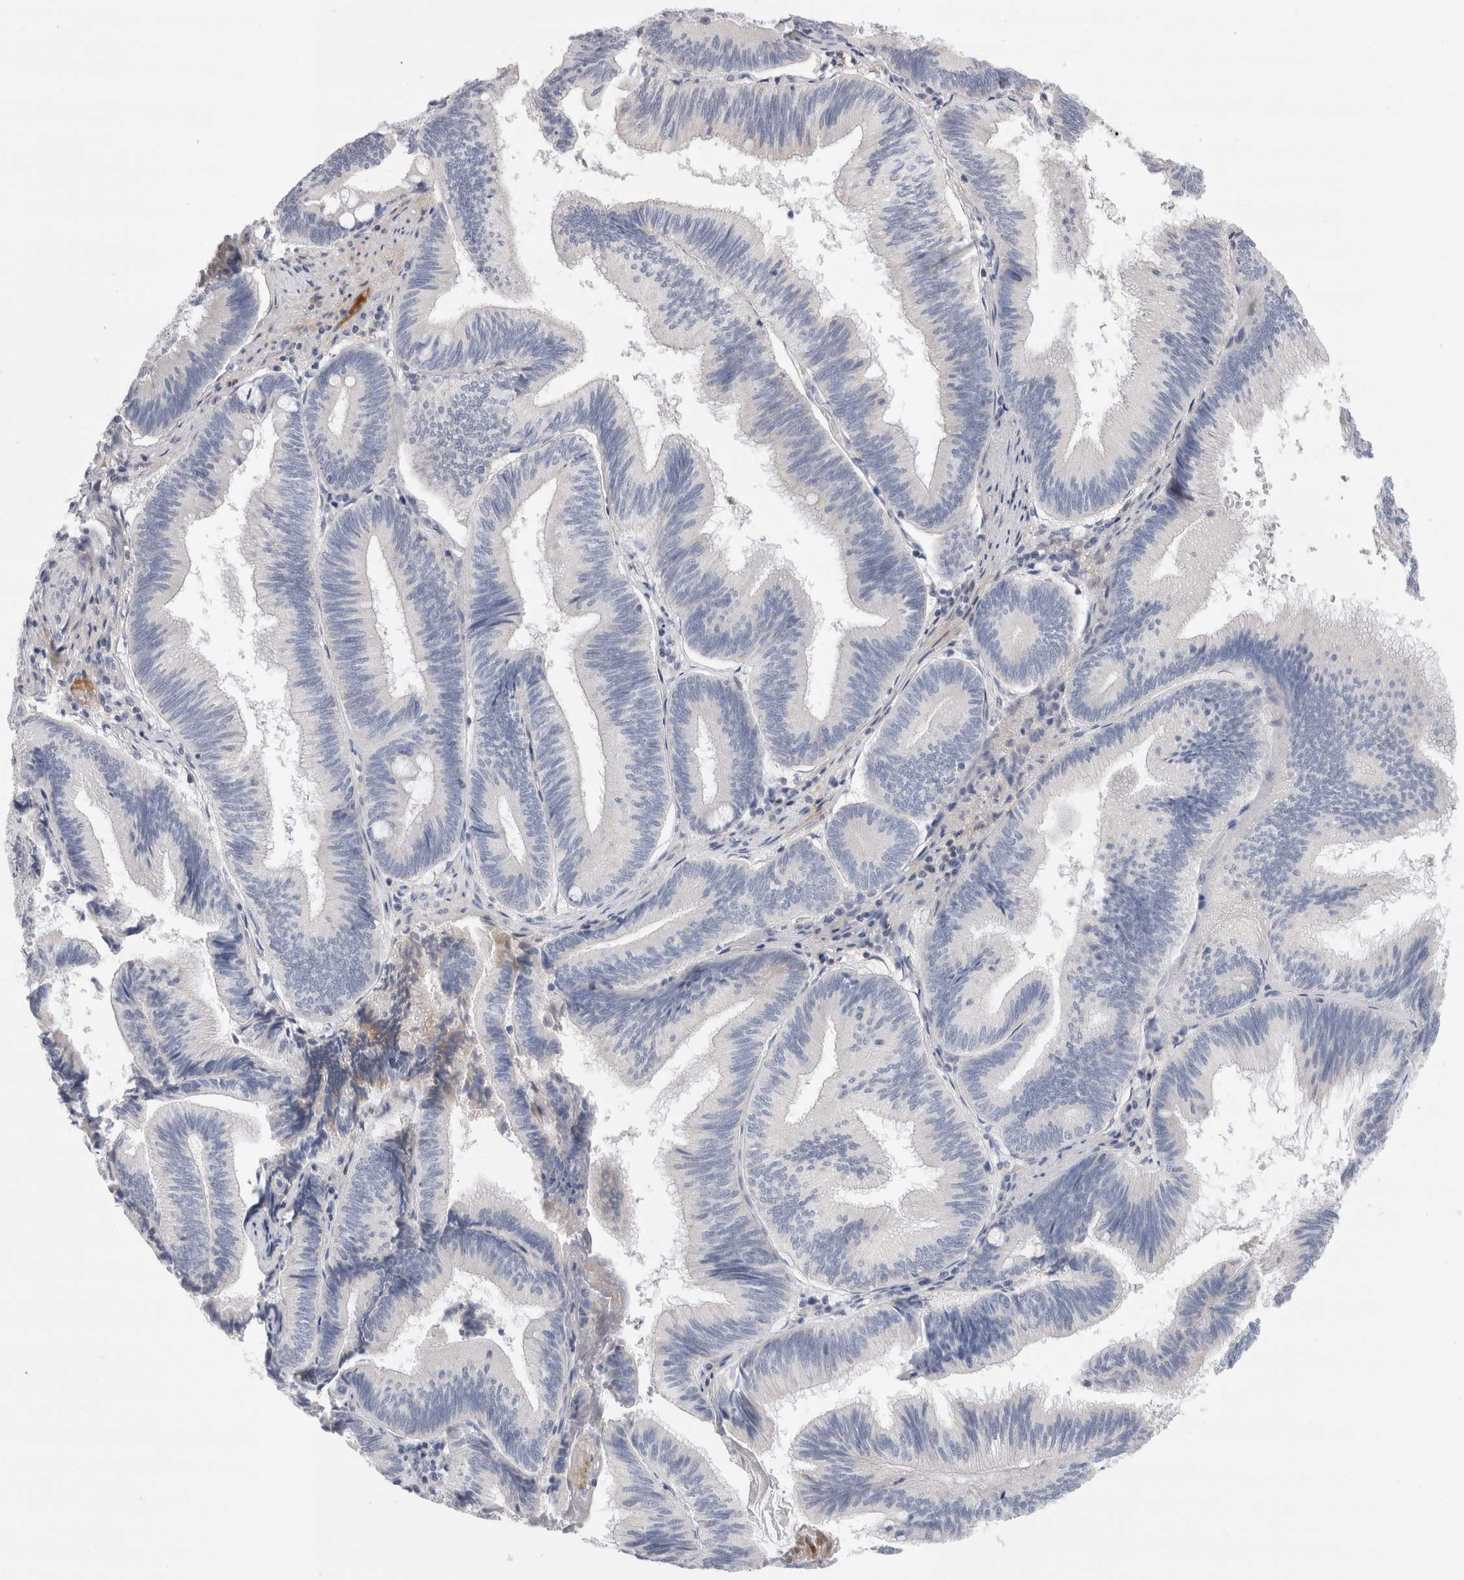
{"staining": {"intensity": "negative", "quantity": "none", "location": "none"}, "tissue": "pancreatic cancer", "cell_type": "Tumor cells", "image_type": "cancer", "snomed": [{"axis": "morphology", "description": "Adenocarcinoma, NOS"}, {"axis": "topography", "description": "Pancreas"}], "caption": "Tumor cells are negative for brown protein staining in pancreatic adenocarcinoma.", "gene": "ECHDC2", "patient": {"sex": "male", "age": 82}}